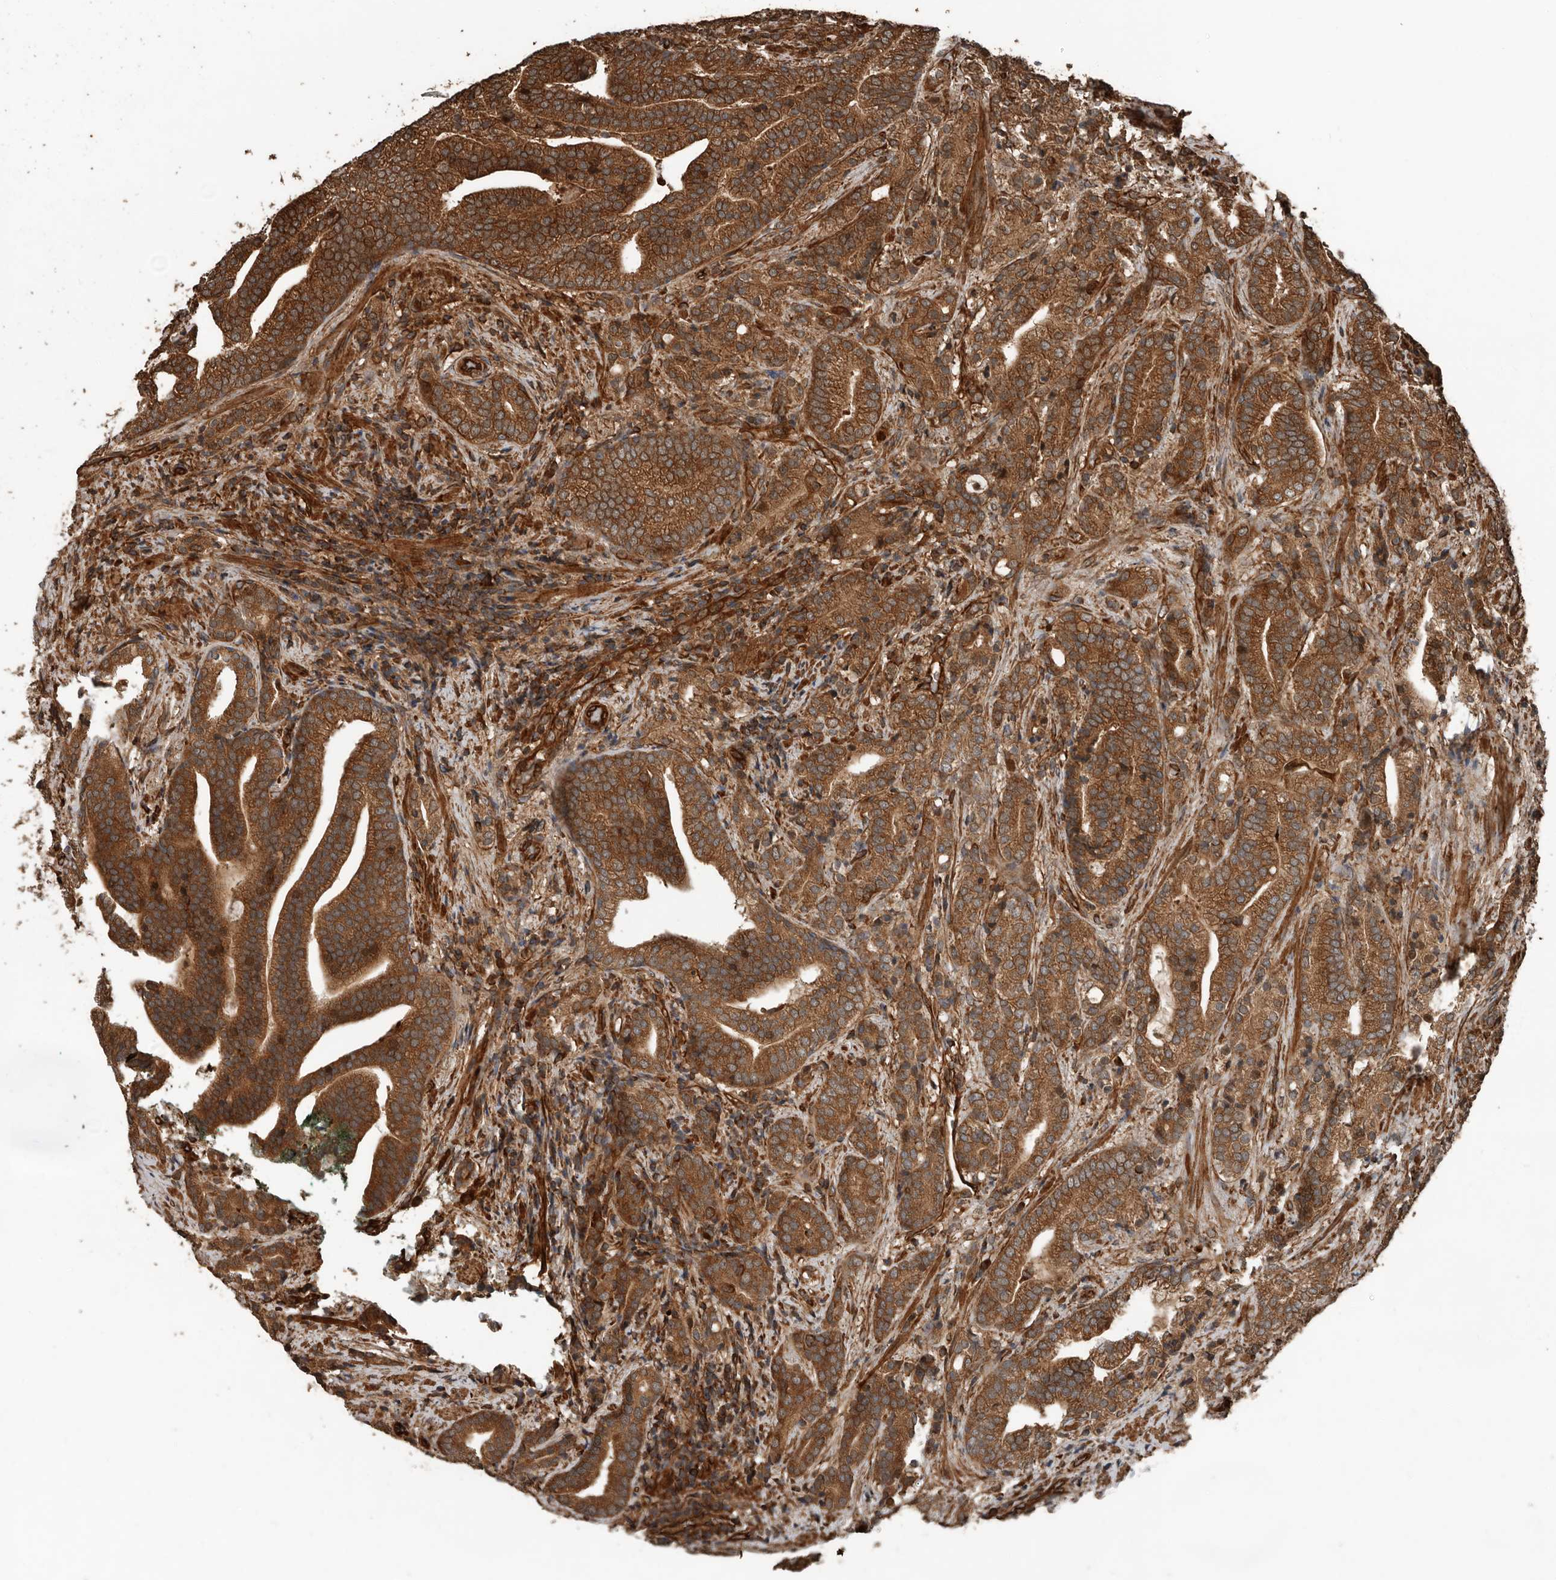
{"staining": {"intensity": "strong", "quantity": ">75%", "location": "cytoplasmic/membranous"}, "tissue": "prostate cancer", "cell_type": "Tumor cells", "image_type": "cancer", "snomed": [{"axis": "morphology", "description": "Adenocarcinoma, High grade"}, {"axis": "topography", "description": "Prostate"}], "caption": "Immunohistochemistry of human high-grade adenocarcinoma (prostate) demonstrates high levels of strong cytoplasmic/membranous positivity in approximately >75% of tumor cells. Using DAB (brown) and hematoxylin (blue) stains, captured at high magnification using brightfield microscopy.", "gene": "YOD1", "patient": {"sex": "male", "age": 57}}